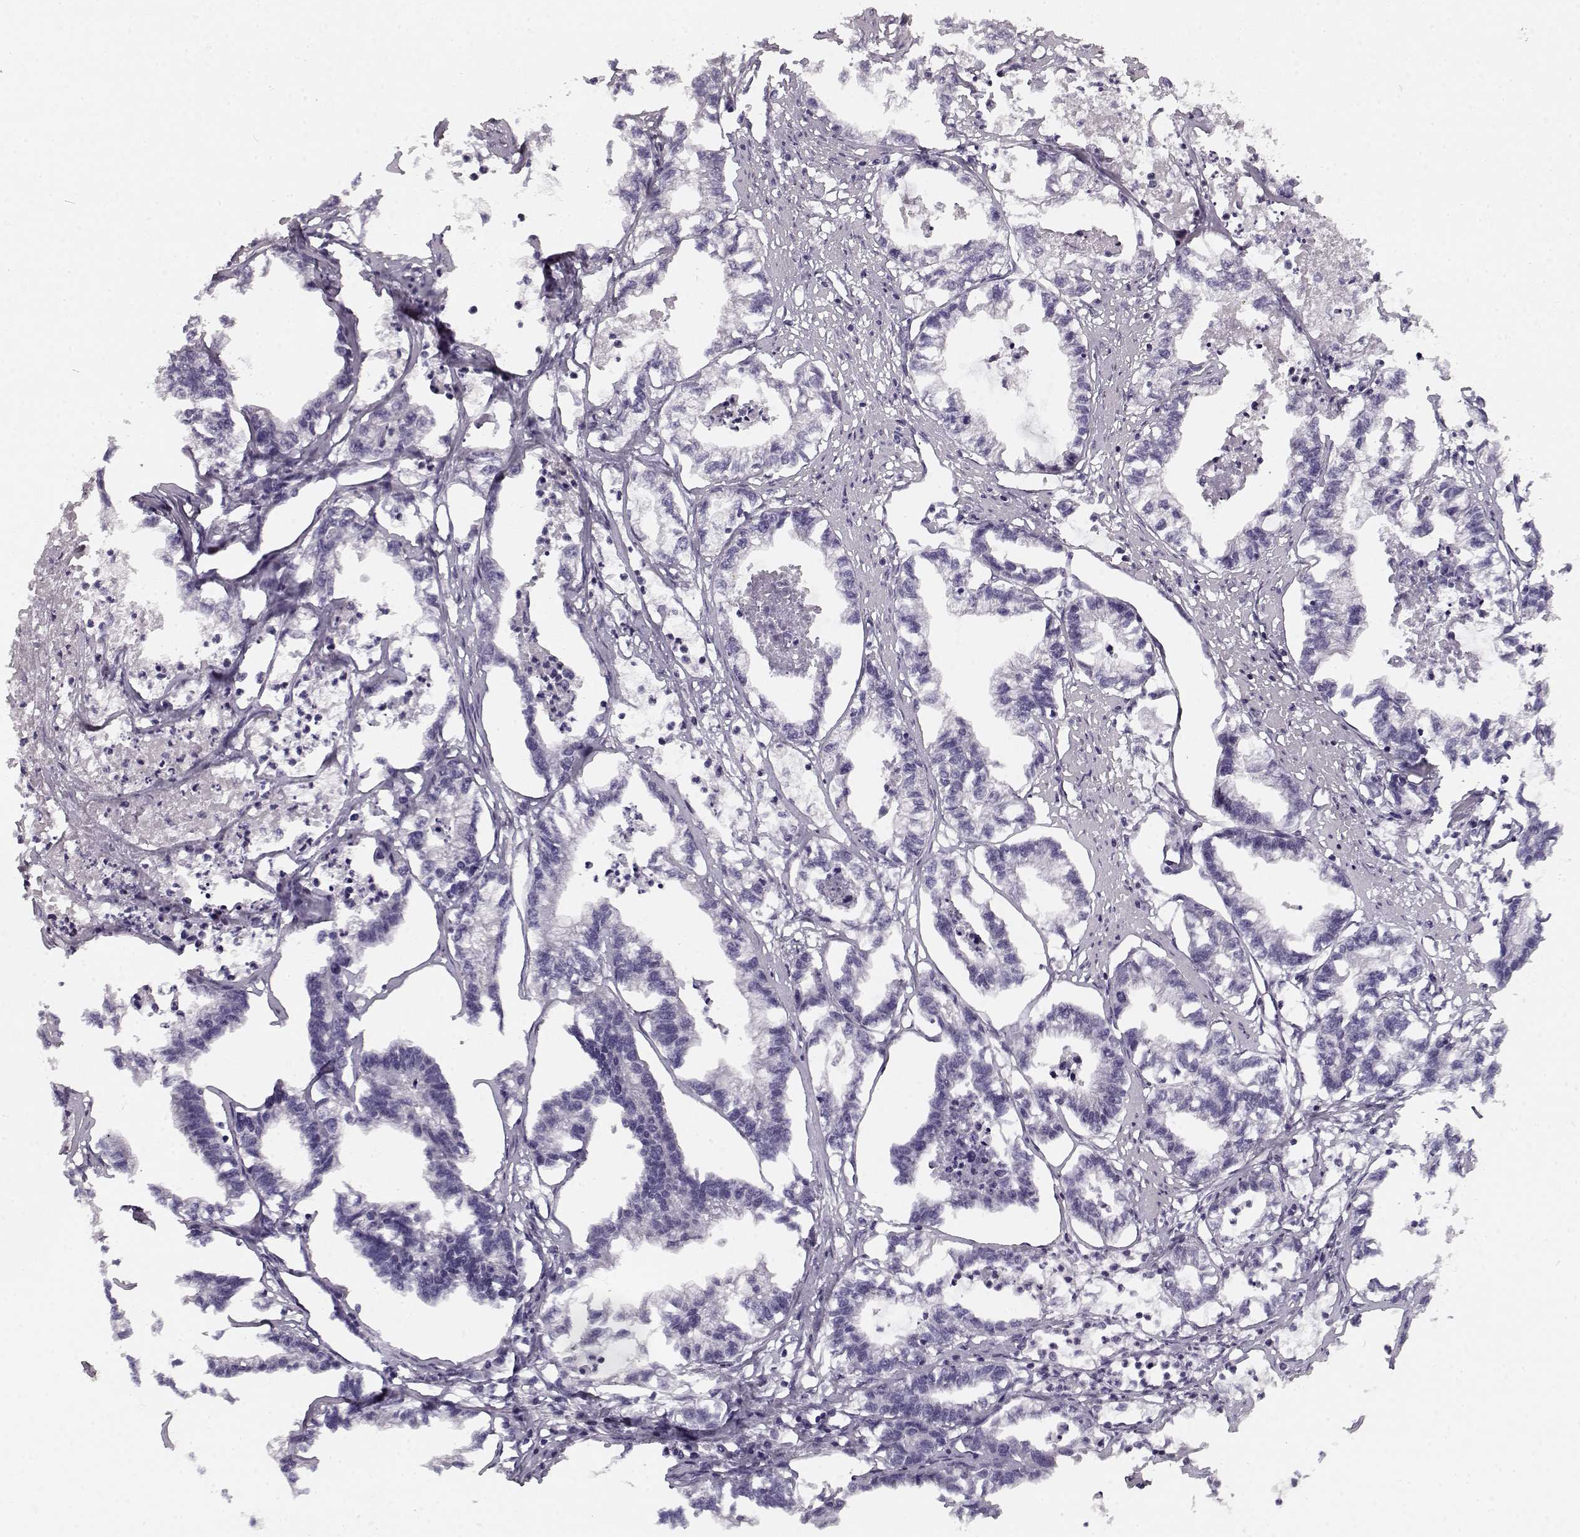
{"staining": {"intensity": "negative", "quantity": "none", "location": "none"}, "tissue": "stomach cancer", "cell_type": "Tumor cells", "image_type": "cancer", "snomed": [{"axis": "morphology", "description": "Adenocarcinoma, NOS"}, {"axis": "topography", "description": "Stomach"}], "caption": "This photomicrograph is of stomach adenocarcinoma stained with immunohistochemistry to label a protein in brown with the nuclei are counter-stained blue. There is no staining in tumor cells.", "gene": "KIAA0319", "patient": {"sex": "male", "age": 83}}